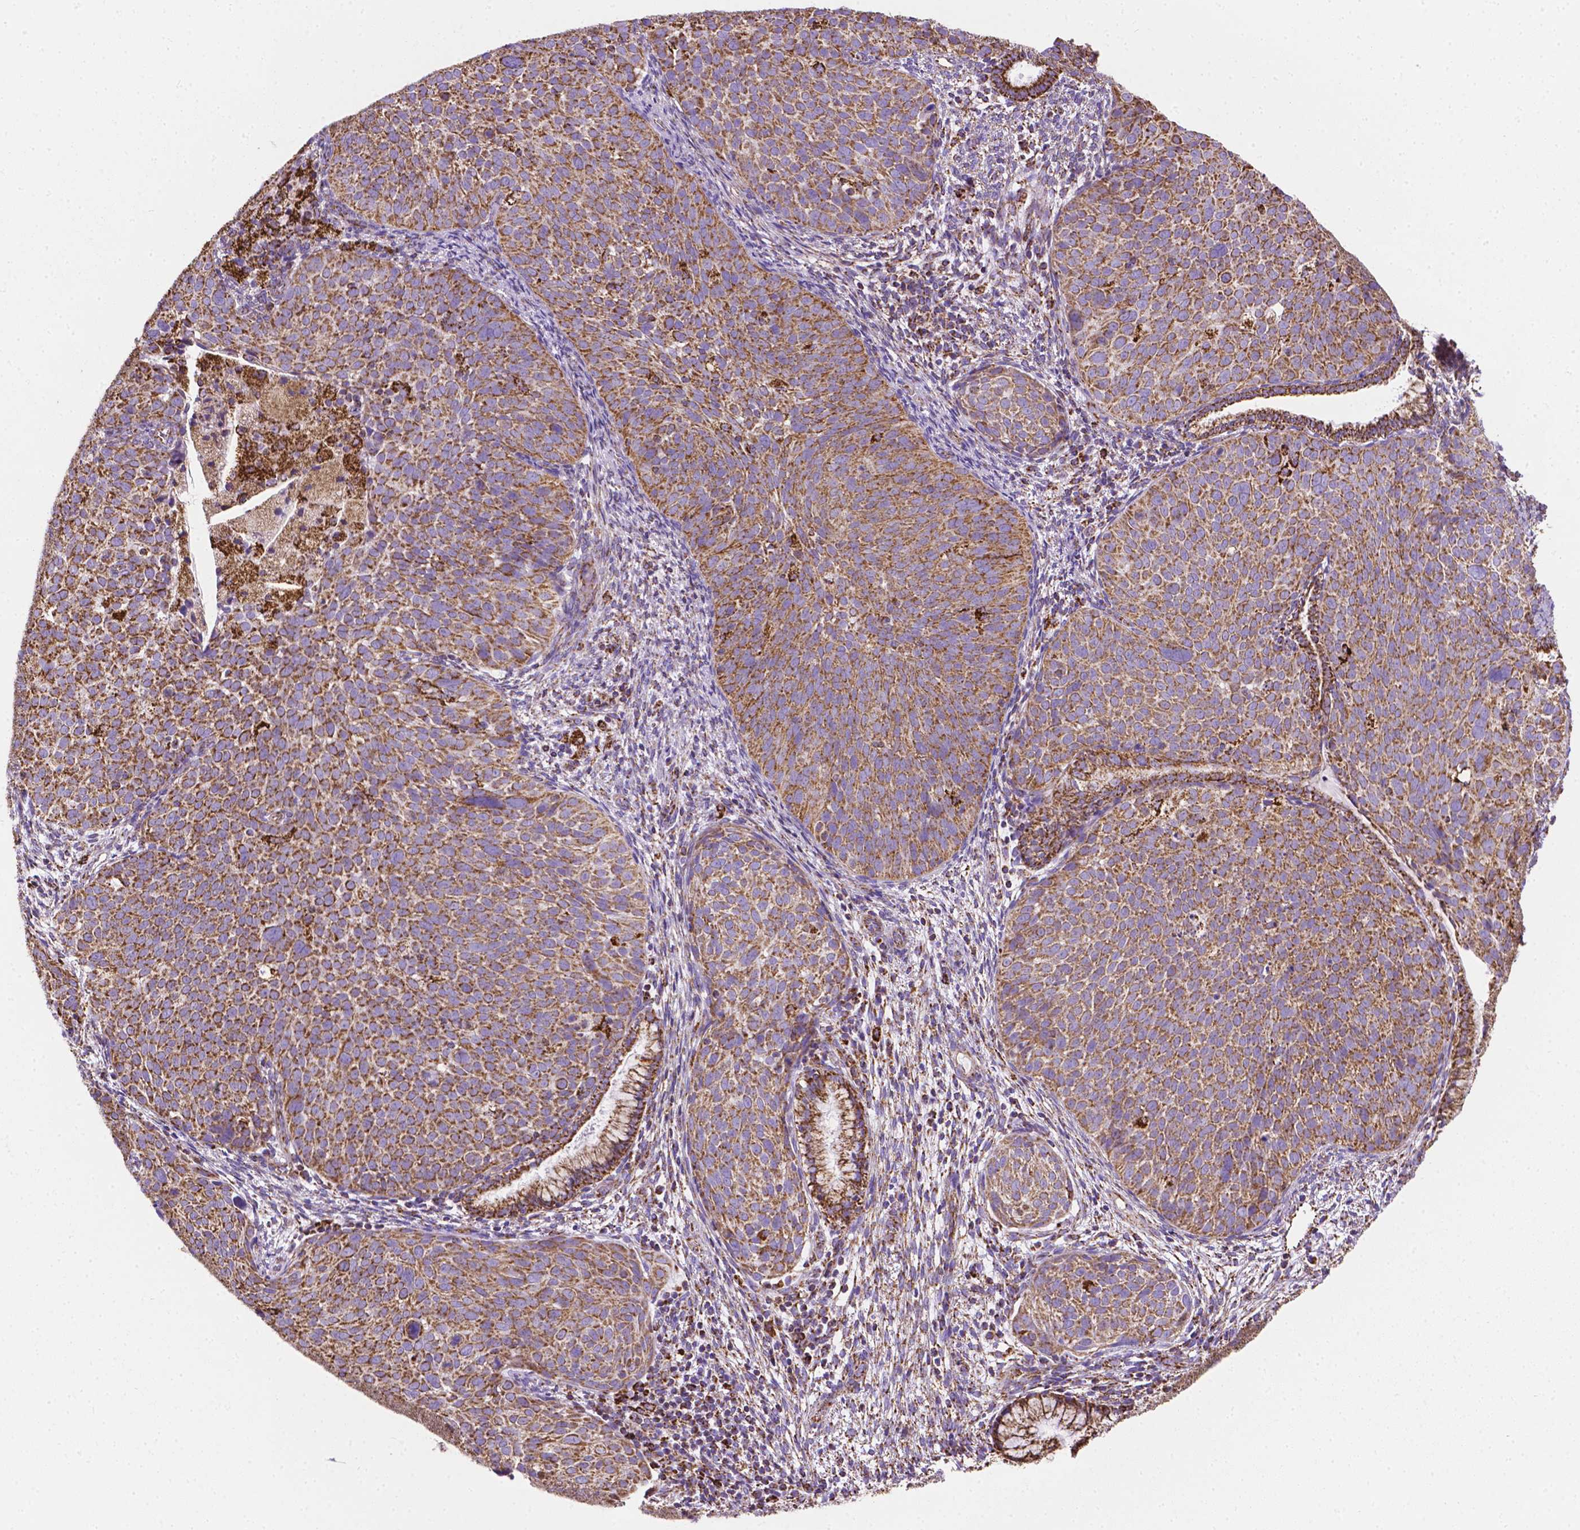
{"staining": {"intensity": "strong", "quantity": ">75%", "location": "cytoplasmic/membranous"}, "tissue": "cervical cancer", "cell_type": "Tumor cells", "image_type": "cancer", "snomed": [{"axis": "morphology", "description": "Squamous cell carcinoma, NOS"}, {"axis": "topography", "description": "Cervix"}], "caption": "An IHC image of tumor tissue is shown. Protein staining in brown labels strong cytoplasmic/membranous positivity in squamous cell carcinoma (cervical) within tumor cells. (DAB IHC with brightfield microscopy, high magnification).", "gene": "RMDN3", "patient": {"sex": "female", "age": 39}}